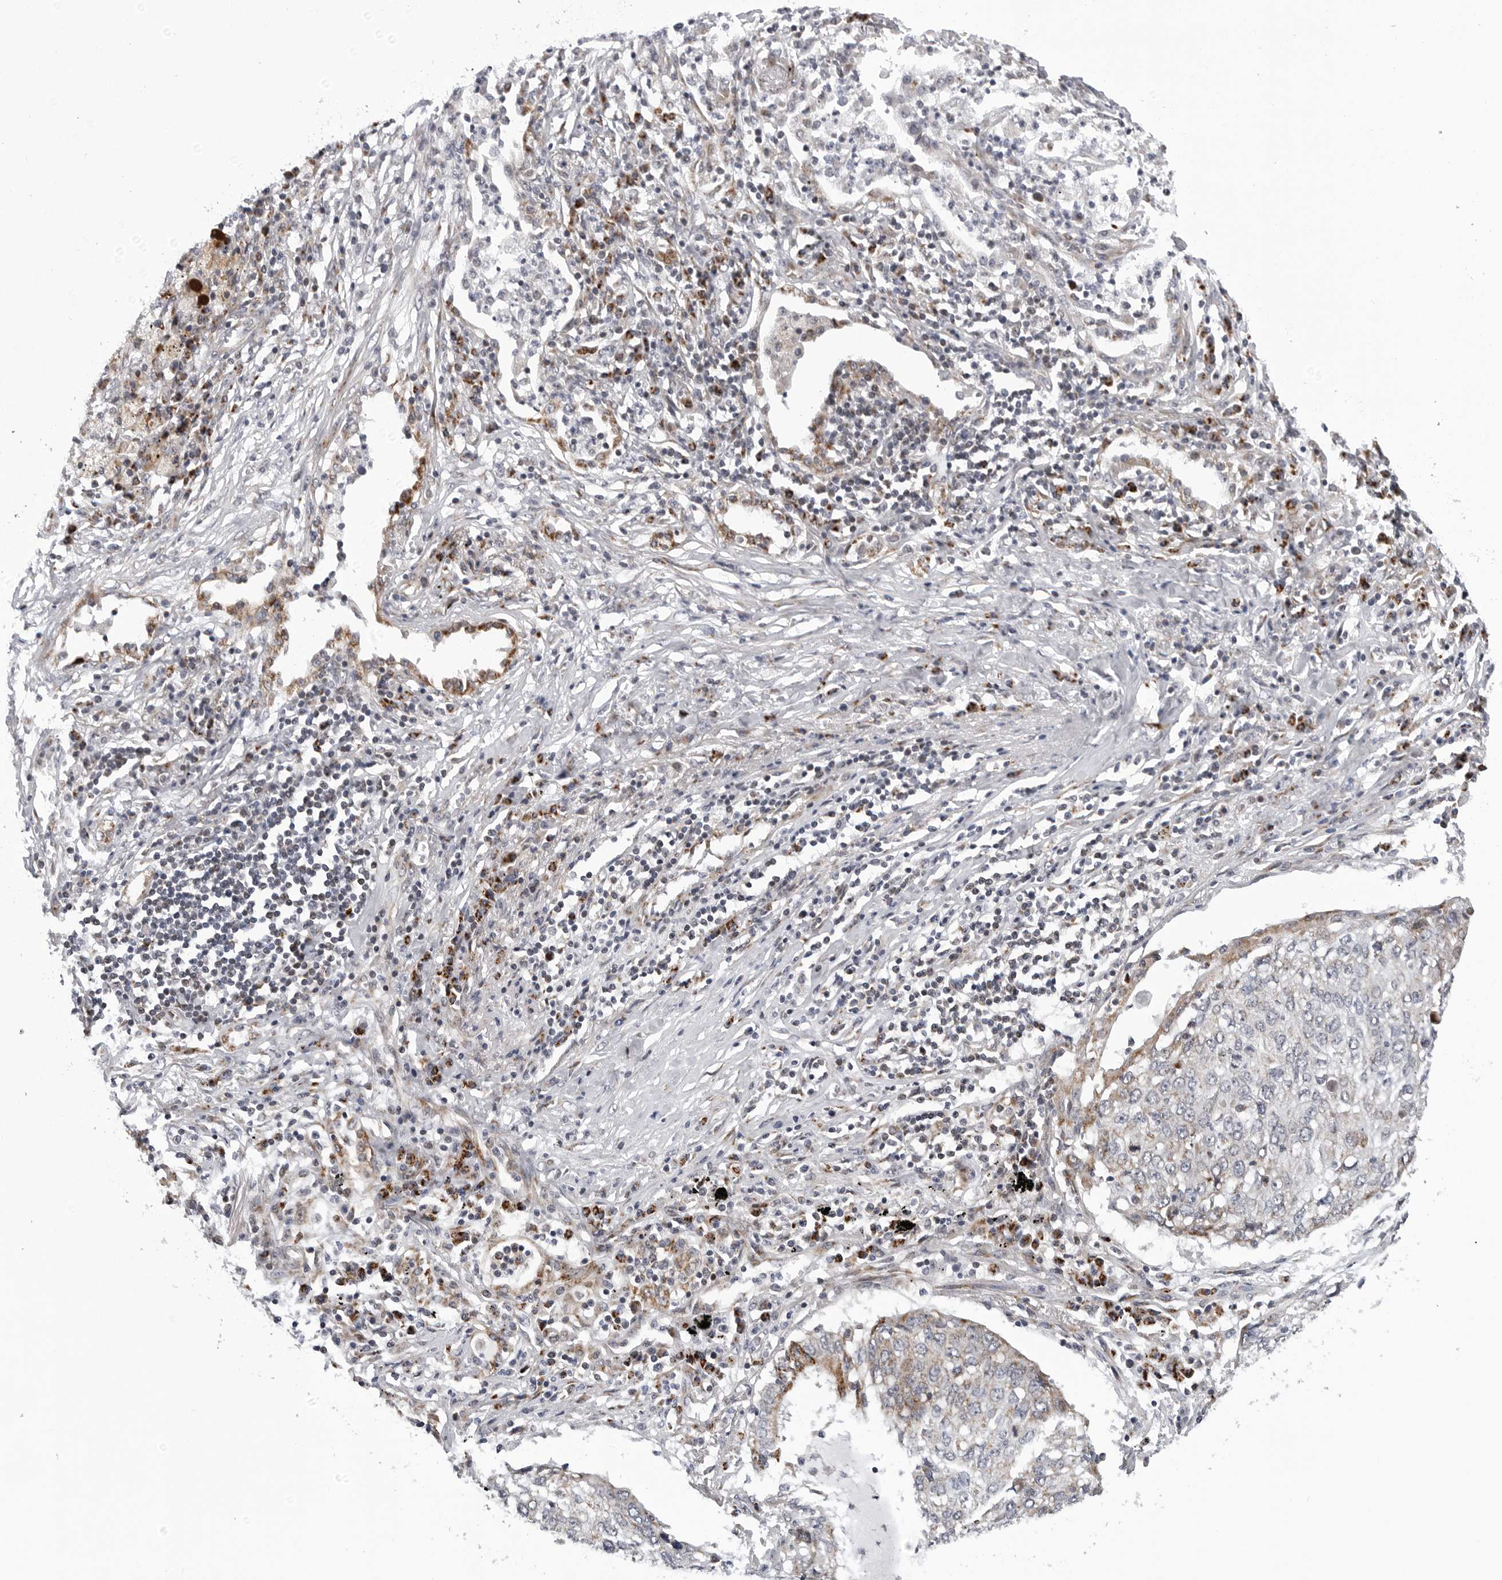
{"staining": {"intensity": "negative", "quantity": "none", "location": "none"}, "tissue": "lung cancer", "cell_type": "Tumor cells", "image_type": "cancer", "snomed": [{"axis": "morphology", "description": "Squamous cell carcinoma, NOS"}, {"axis": "topography", "description": "Lung"}], "caption": "Histopathology image shows no protein staining in tumor cells of lung squamous cell carcinoma tissue. Nuclei are stained in blue.", "gene": "CDK20", "patient": {"sex": "female", "age": 63}}